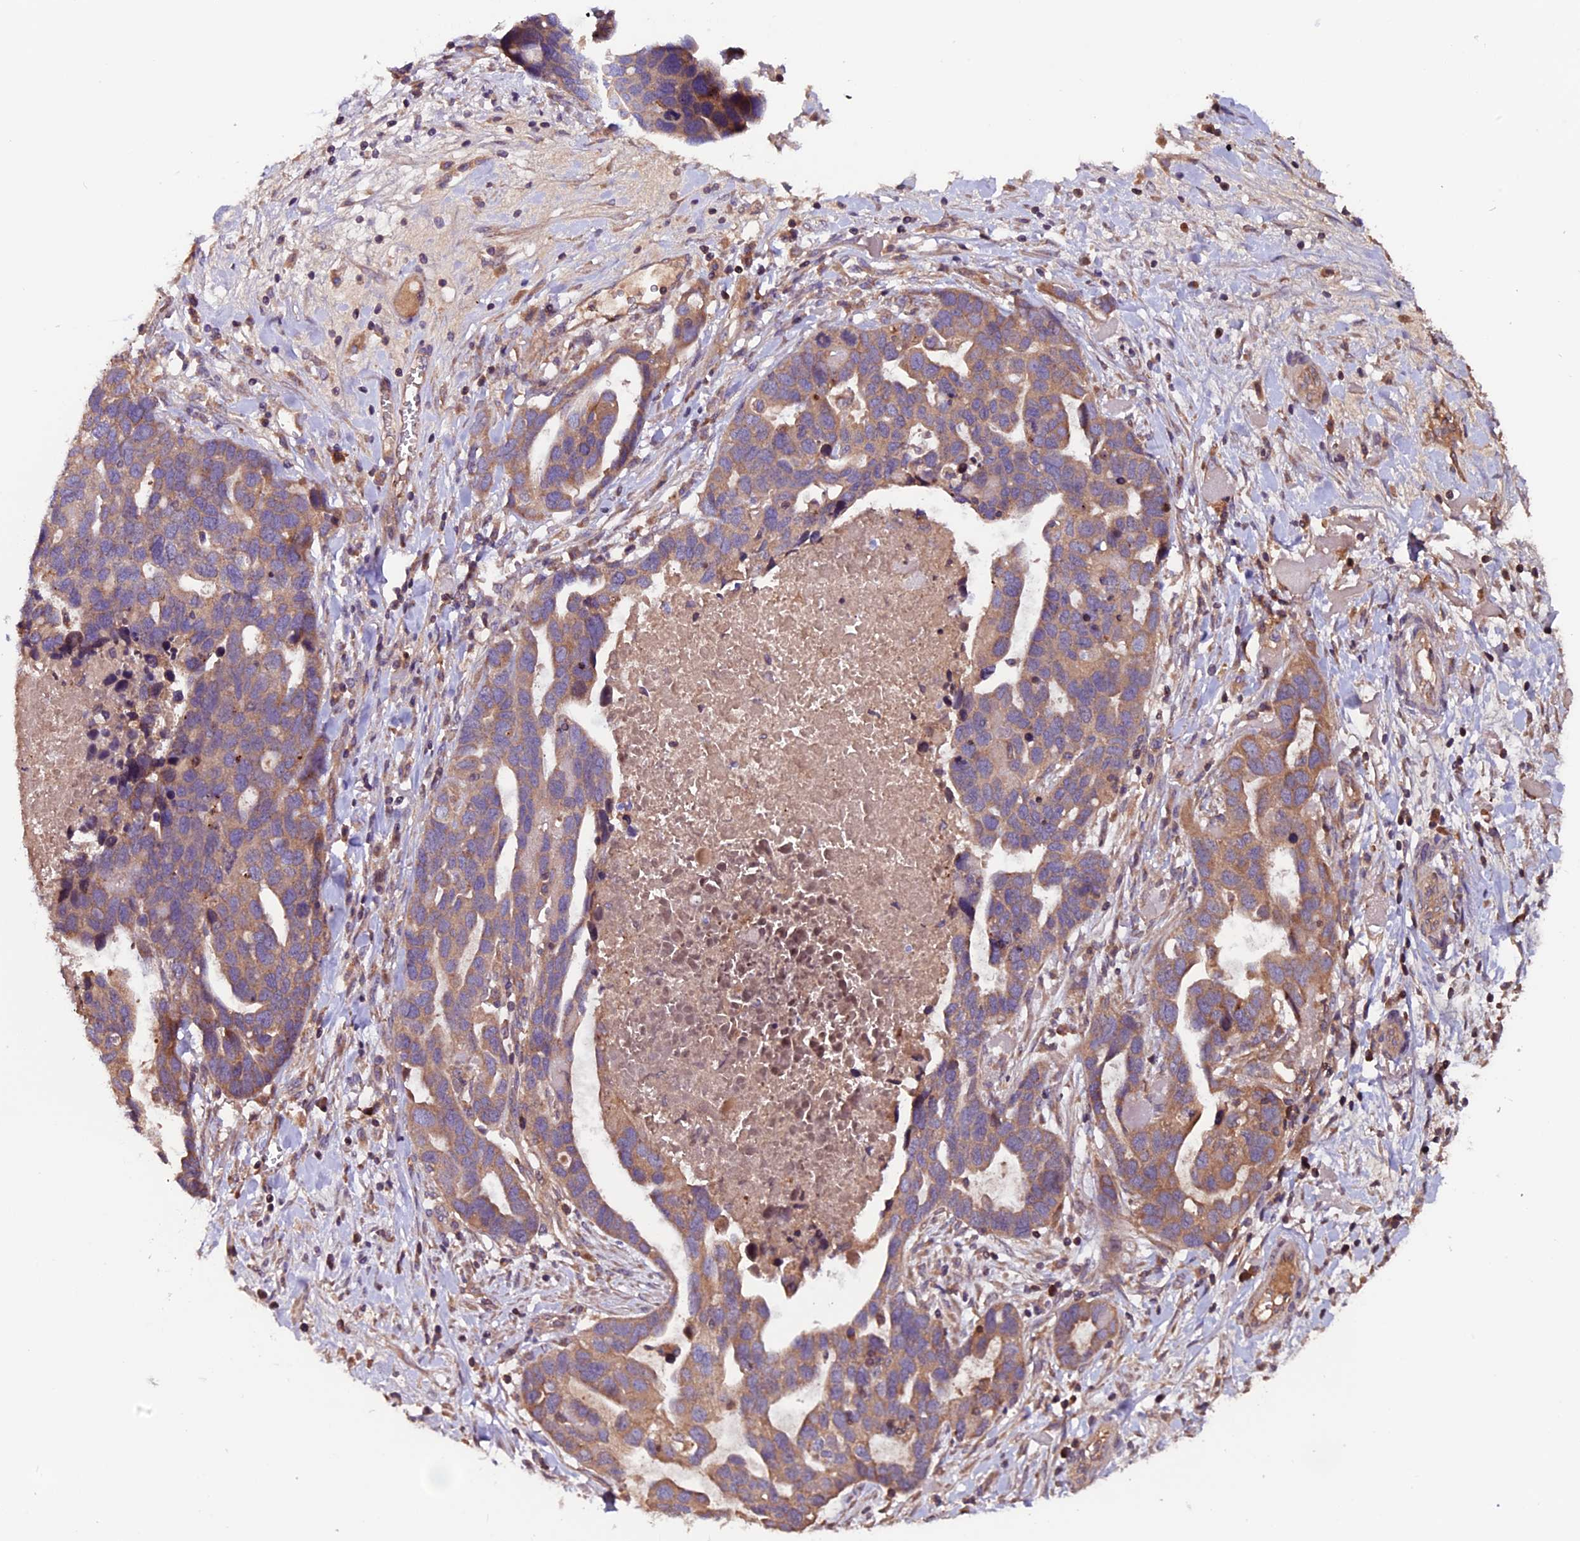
{"staining": {"intensity": "weak", "quantity": ">75%", "location": "cytoplasmic/membranous"}, "tissue": "ovarian cancer", "cell_type": "Tumor cells", "image_type": "cancer", "snomed": [{"axis": "morphology", "description": "Cystadenocarcinoma, serous, NOS"}, {"axis": "topography", "description": "Ovary"}], "caption": "Protein expression analysis of ovarian cancer displays weak cytoplasmic/membranous staining in about >75% of tumor cells.", "gene": "ZNF598", "patient": {"sex": "female", "age": 54}}